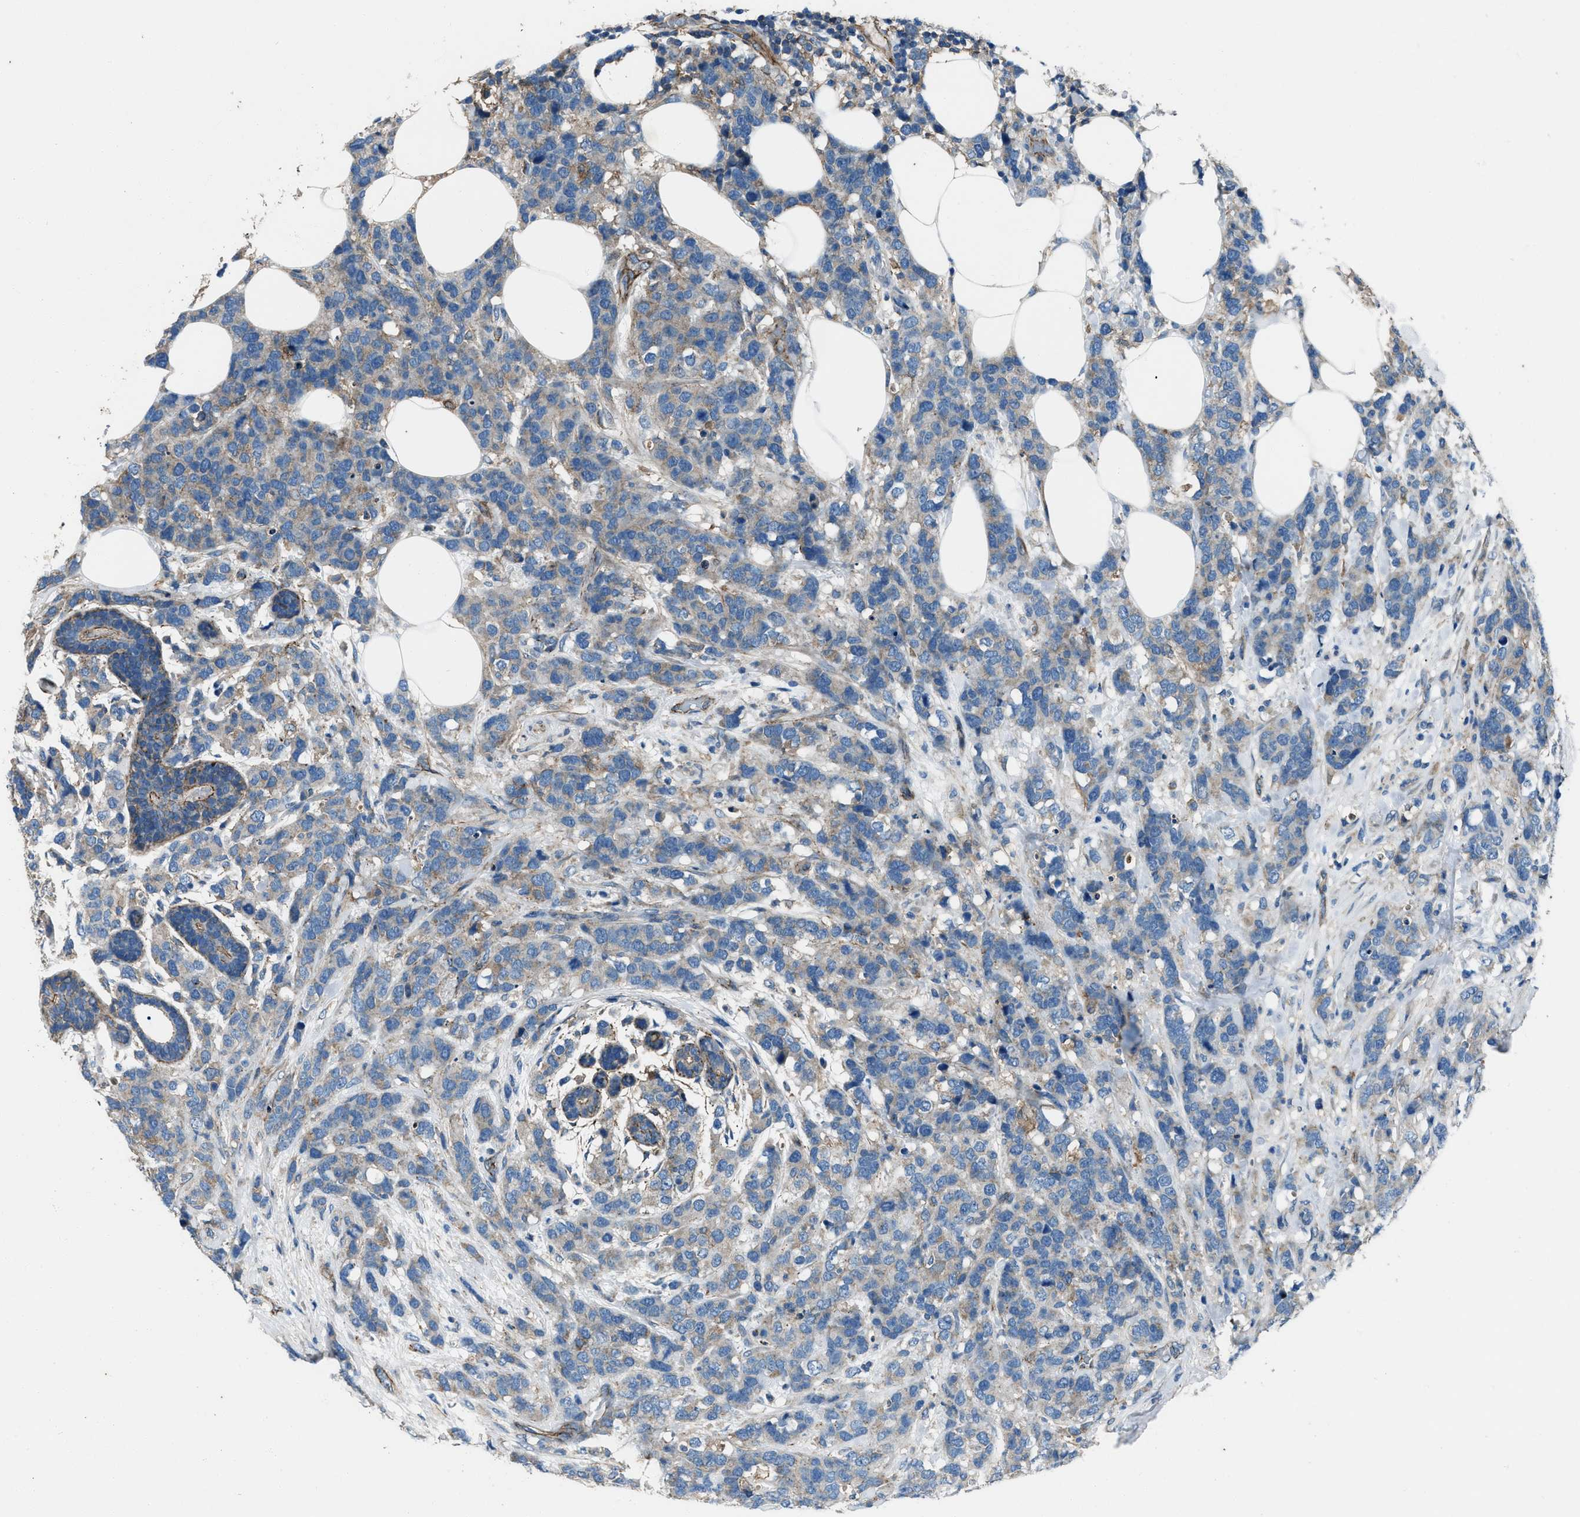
{"staining": {"intensity": "weak", "quantity": "<25%", "location": "cytoplasmic/membranous"}, "tissue": "breast cancer", "cell_type": "Tumor cells", "image_type": "cancer", "snomed": [{"axis": "morphology", "description": "Lobular carcinoma"}, {"axis": "topography", "description": "Breast"}], "caption": "This is an immunohistochemistry (IHC) histopathology image of human lobular carcinoma (breast). There is no positivity in tumor cells.", "gene": "SVIL", "patient": {"sex": "female", "age": 59}}